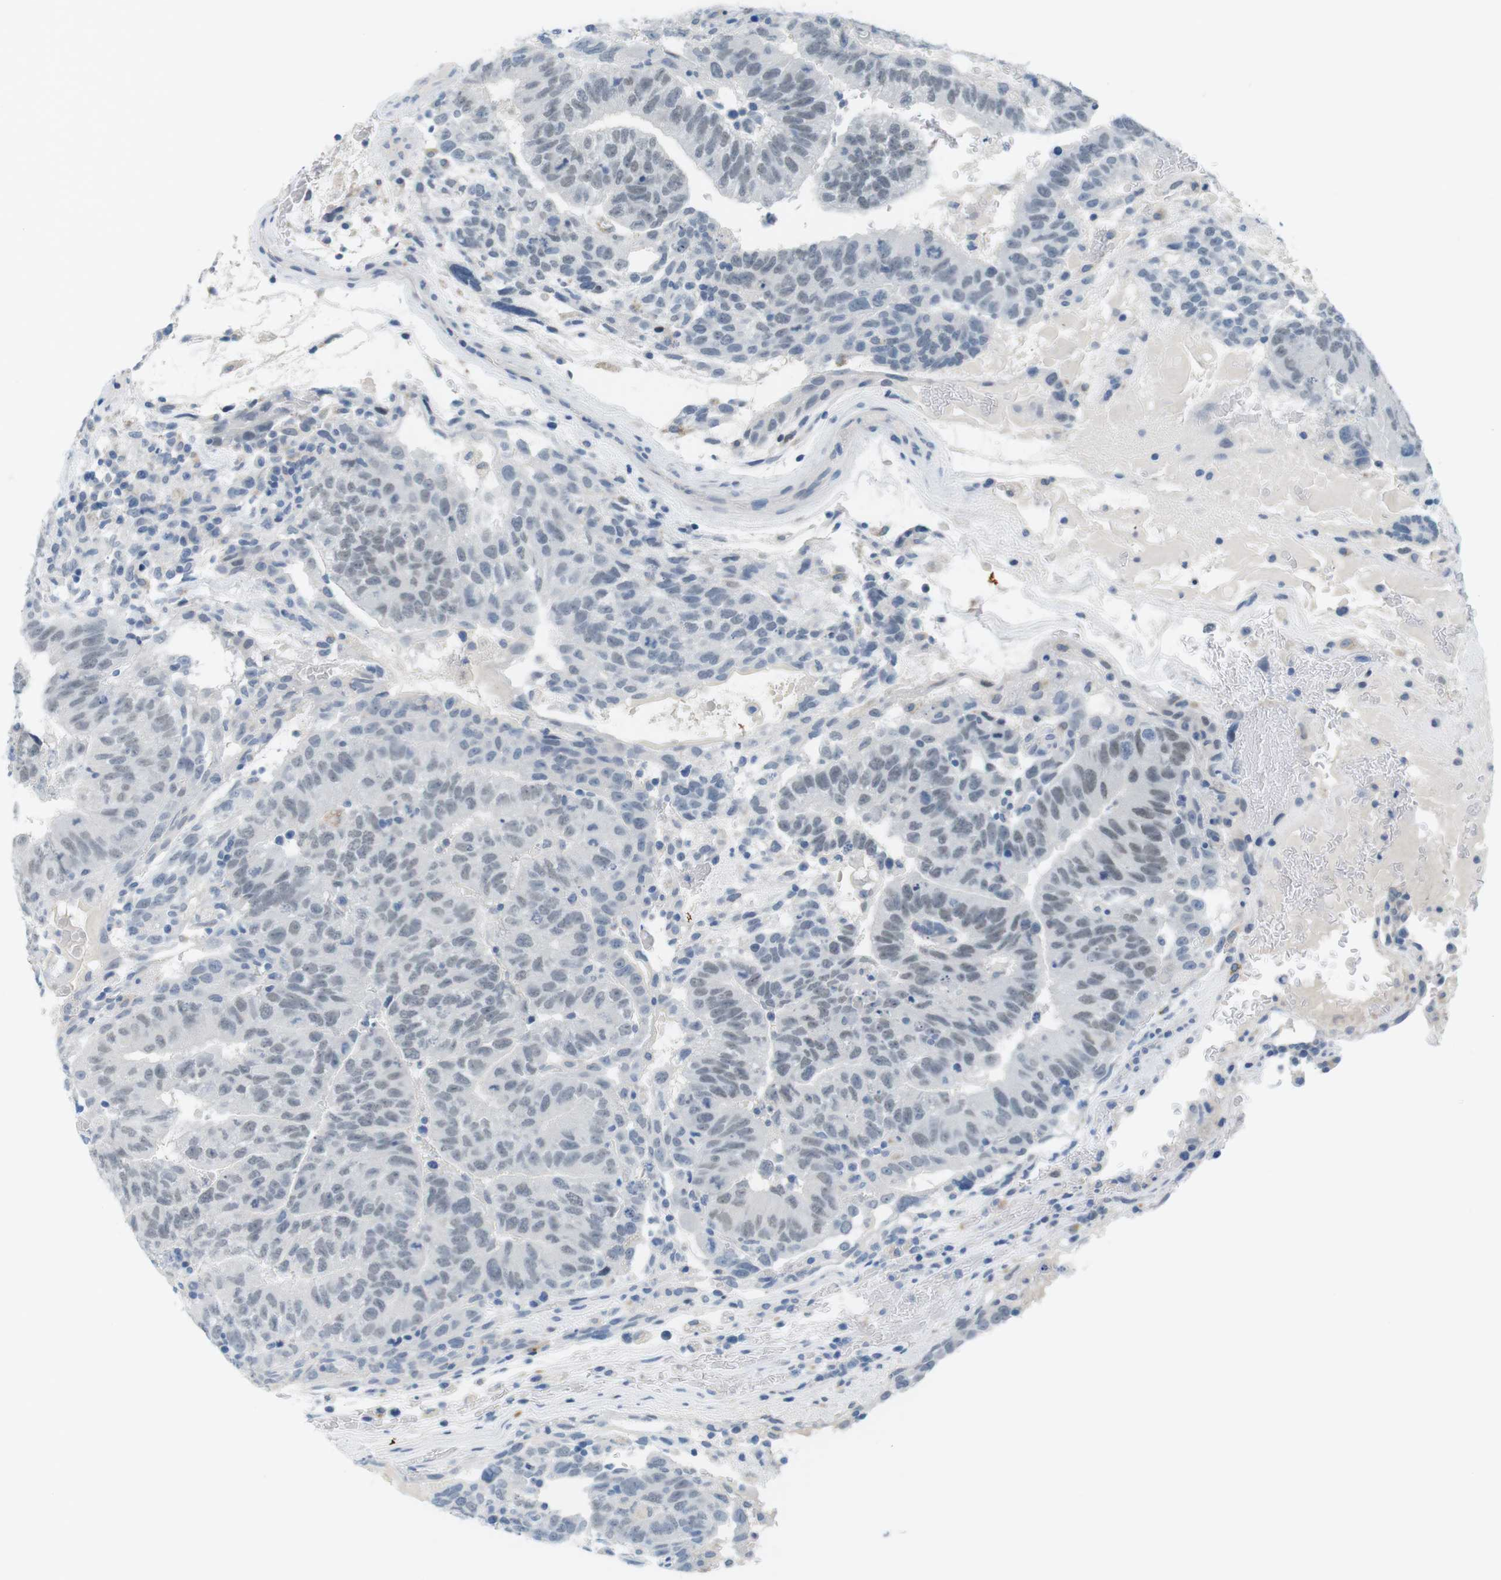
{"staining": {"intensity": "negative", "quantity": "none", "location": "none"}, "tissue": "testis cancer", "cell_type": "Tumor cells", "image_type": "cancer", "snomed": [{"axis": "morphology", "description": "Seminoma, NOS"}, {"axis": "morphology", "description": "Carcinoma, Embryonal, NOS"}, {"axis": "topography", "description": "Testis"}], "caption": "Tumor cells are negative for brown protein staining in testis seminoma. (Brightfield microscopy of DAB immunohistochemistry (IHC) at high magnification).", "gene": "YIPF1", "patient": {"sex": "male", "age": 52}}